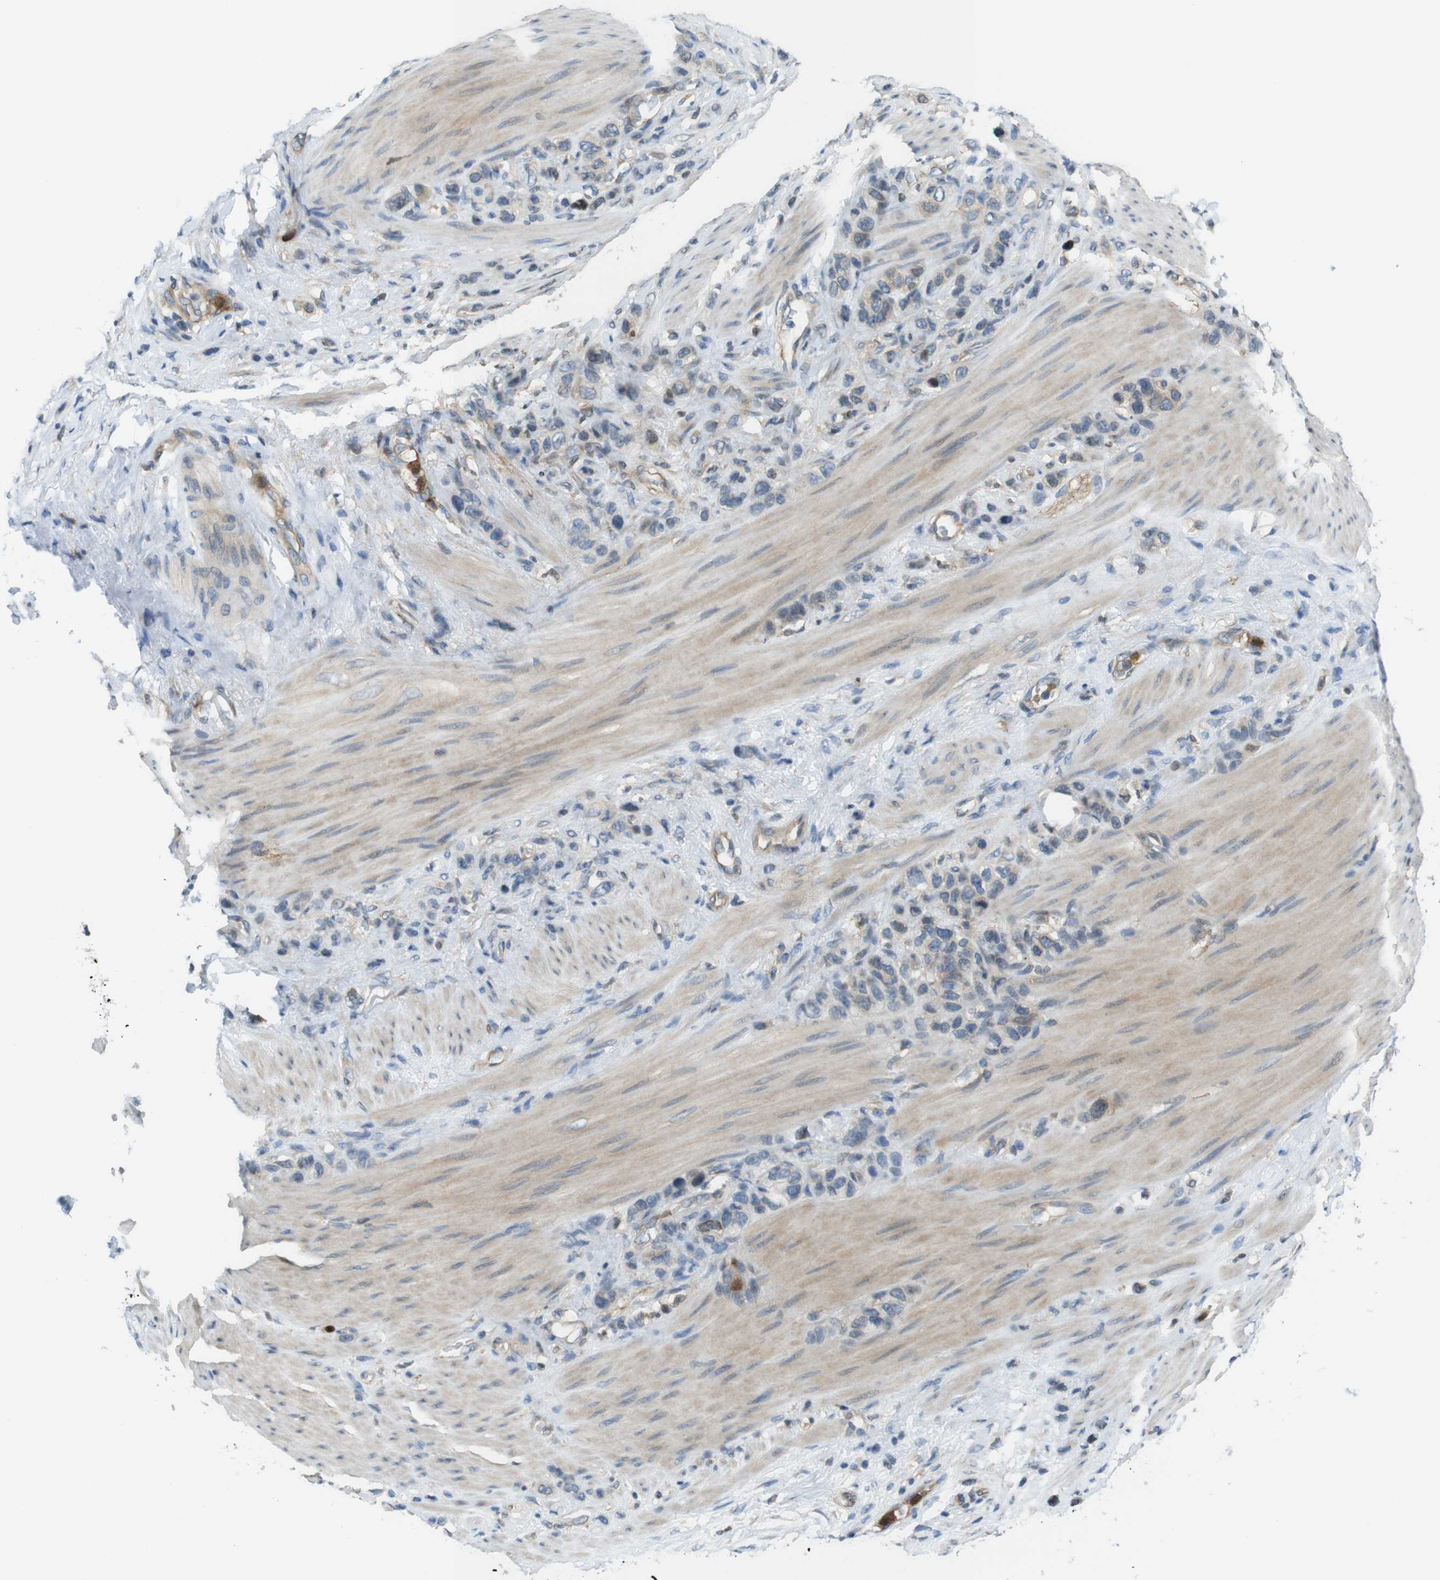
{"staining": {"intensity": "weak", "quantity": "25%-75%", "location": "cytoplasmic/membranous"}, "tissue": "stomach cancer", "cell_type": "Tumor cells", "image_type": "cancer", "snomed": [{"axis": "morphology", "description": "Adenocarcinoma, NOS"}, {"axis": "morphology", "description": "Adenocarcinoma, High grade"}, {"axis": "topography", "description": "Stomach, upper"}, {"axis": "topography", "description": "Stomach, lower"}], "caption": "DAB (3,3'-diaminobenzidine) immunohistochemical staining of human stomach cancer (adenocarcinoma (high-grade)) exhibits weak cytoplasmic/membranous protein staining in about 25%-75% of tumor cells.", "gene": "PCDH10", "patient": {"sex": "female", "age": 65}}